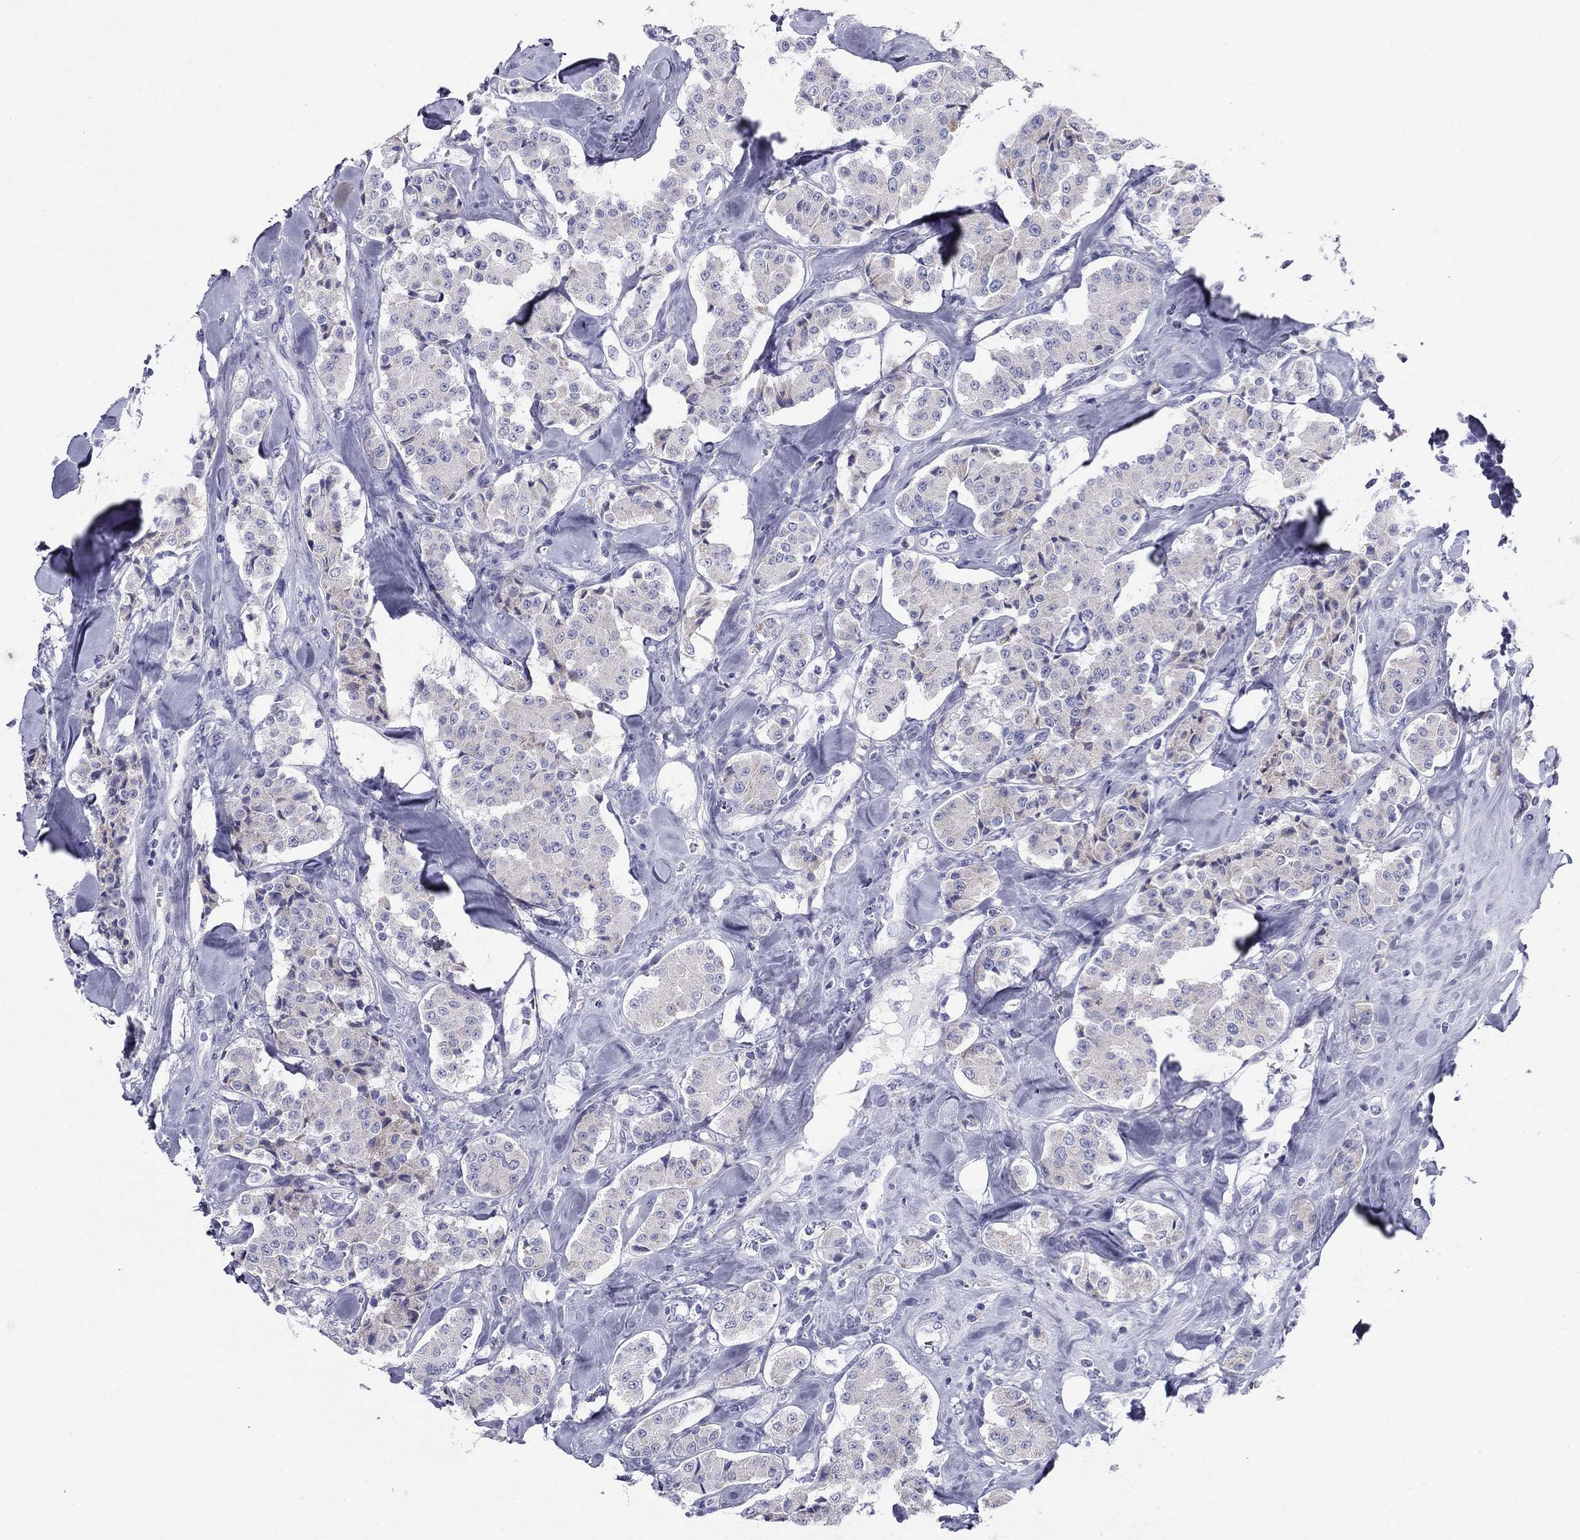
{"staining": {"intensity": "negative", "quantity": "none", "location": "none"}, "tissue": "carcinoid", "cell_type": "Tumor cells", "image_type": "cancer", "snomed": [{"axis": "morphology", "description": "Carcinoid, malignant, NOS"}, {"axis": "topography", "description": "Pancreas"}], "caption": "IHC image of human carcinoid (malignant) stained for a protein (brown), which shows no staining in tumor cells.", "gene": "ZP2", "patient": {"sex": "male", "age": 41}}